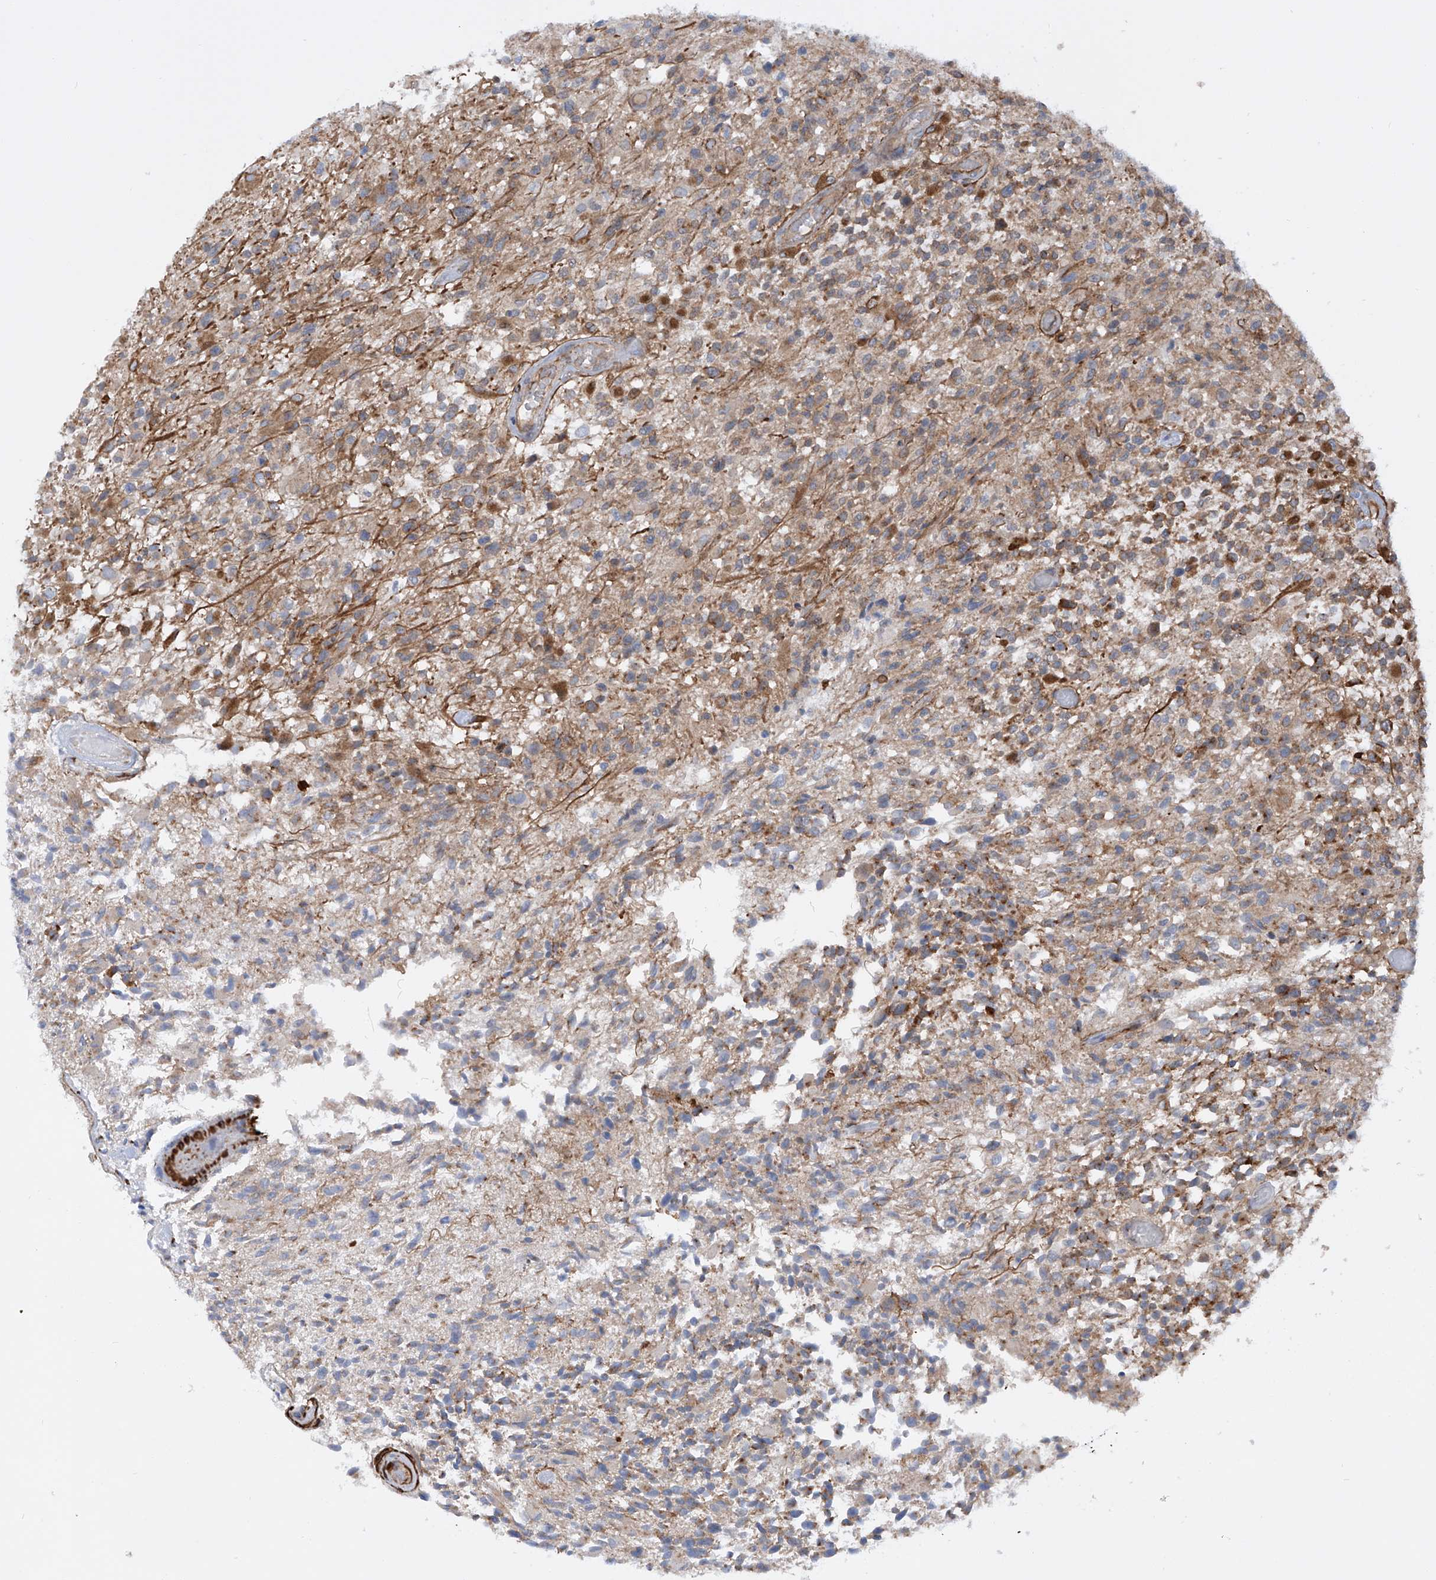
{"staining": {"intensity": "moderate", "quantity": "25%-75%", "location": "cytoplasmic/membranous"}, "tissue": "glioma", "cell_type": "Tumor cells", "image_type": "cancer", "snomed": [{"axis": "morphology", "description": "Glioma, malignant, High grade"}, {"axis": "morphology", "description": "Glioblastoma, NOS"}, {"axis": "topography", "description": "Brain"}], "caption": "Immunohistochemical staining of human high-grade glioma (malignant) displays moderate cytoplasmic/membranous protein expression in about 25%-75% of tumor cells.", "gene": "ZNF490", "patient": {"sex": "male", "age": 60}}